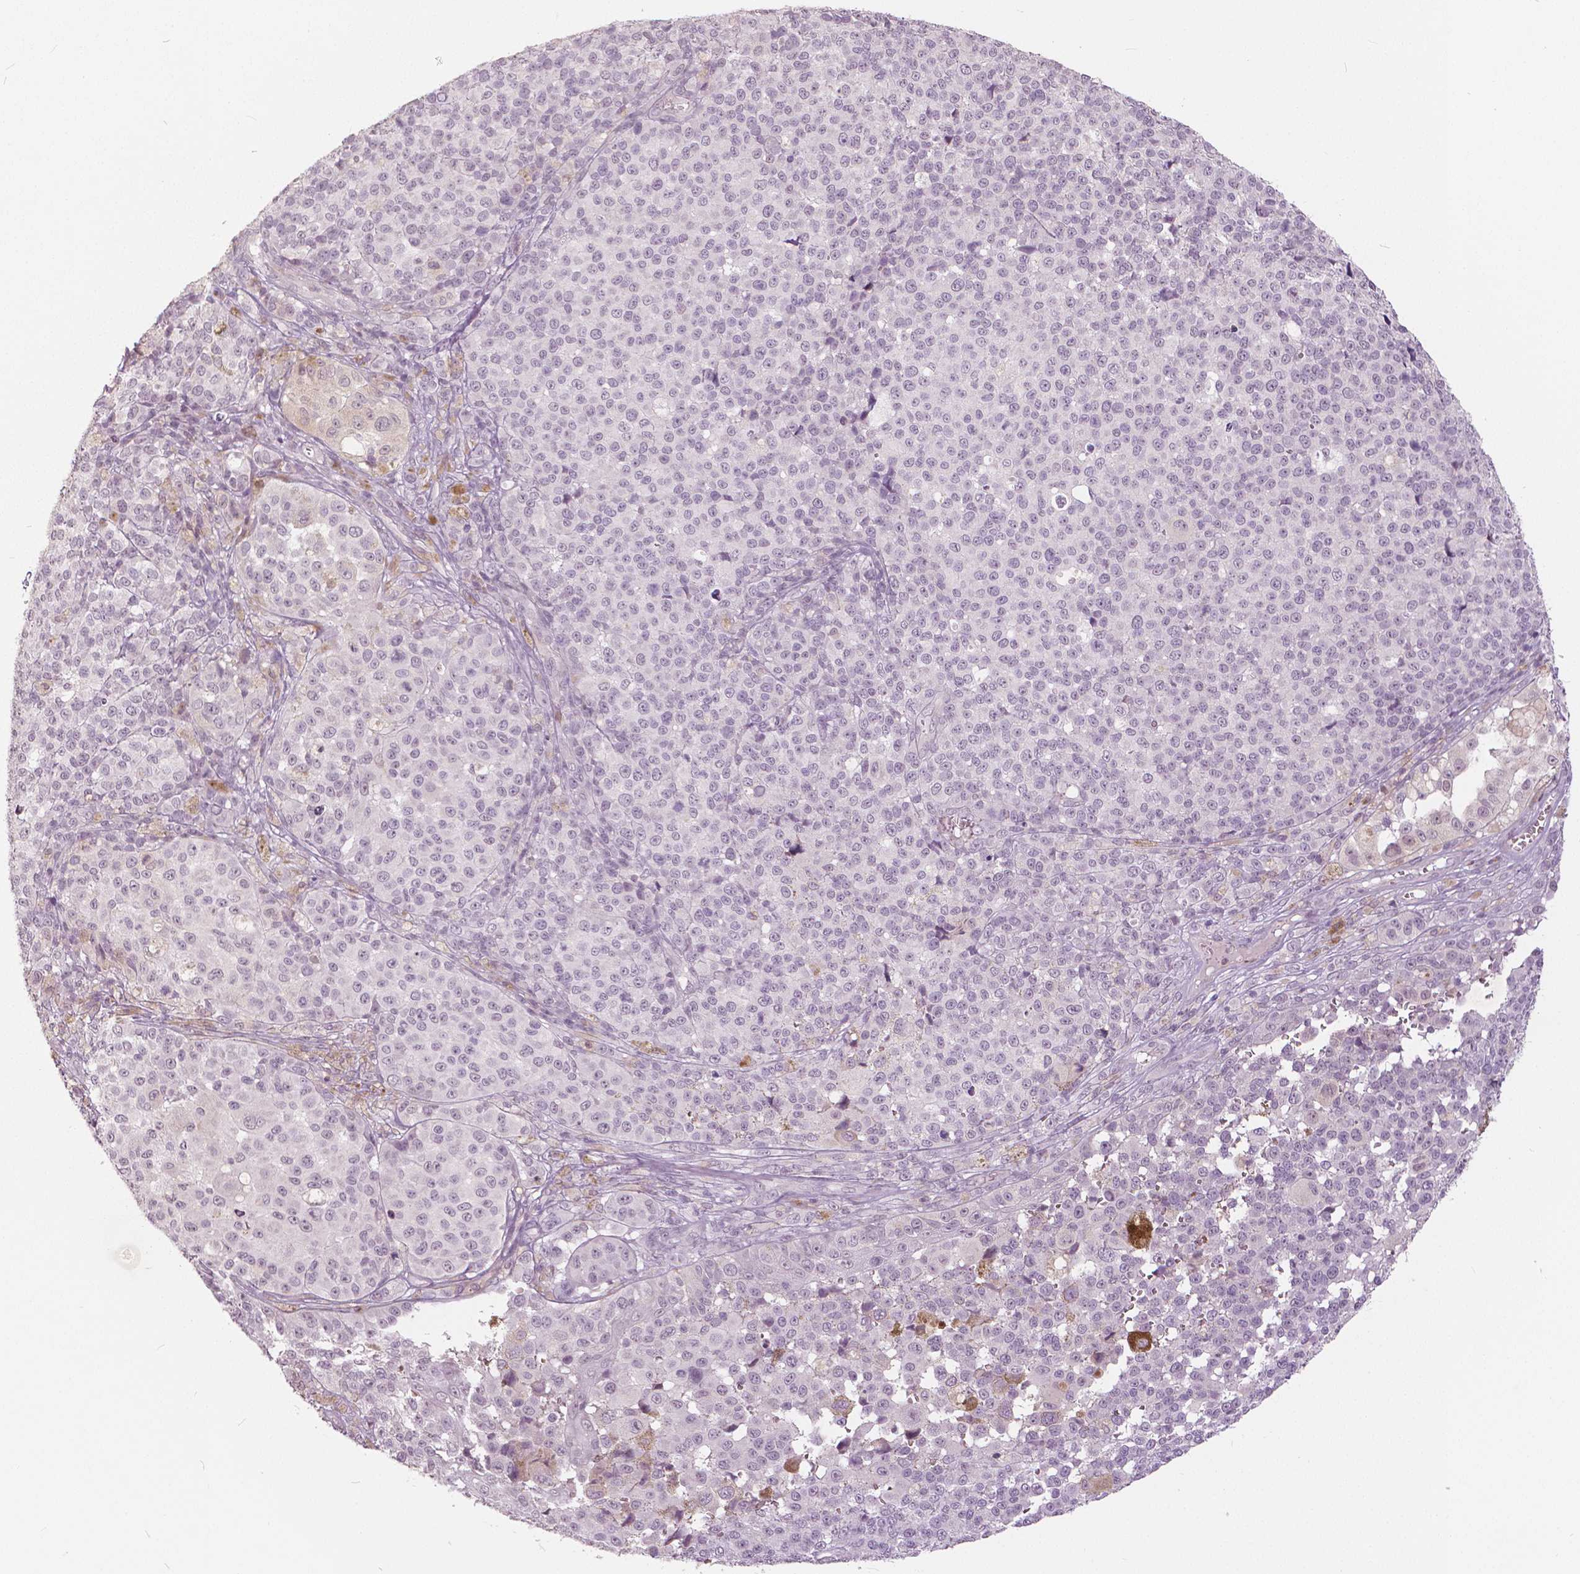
{"staining": {"intensity": "negative", "quantity": "none", "location": "none"}, "tissue": "melanoma", "cell_type": "Tumor cells", "image_type": "cancer", "snomed": [{"axis": "morphology", "description": "Malignant melanoma, NOS"}, {"axis": "topography", "description": "Skin"}], "caption": "High magnification brightfield microscopy of malignant melanoma stained with DAB (brown) and counterstained with hematoxylin (blue): tumor cells show no significant expression.", "gene": "NANOG", "patient": {"sex": "female", "age": 58}}